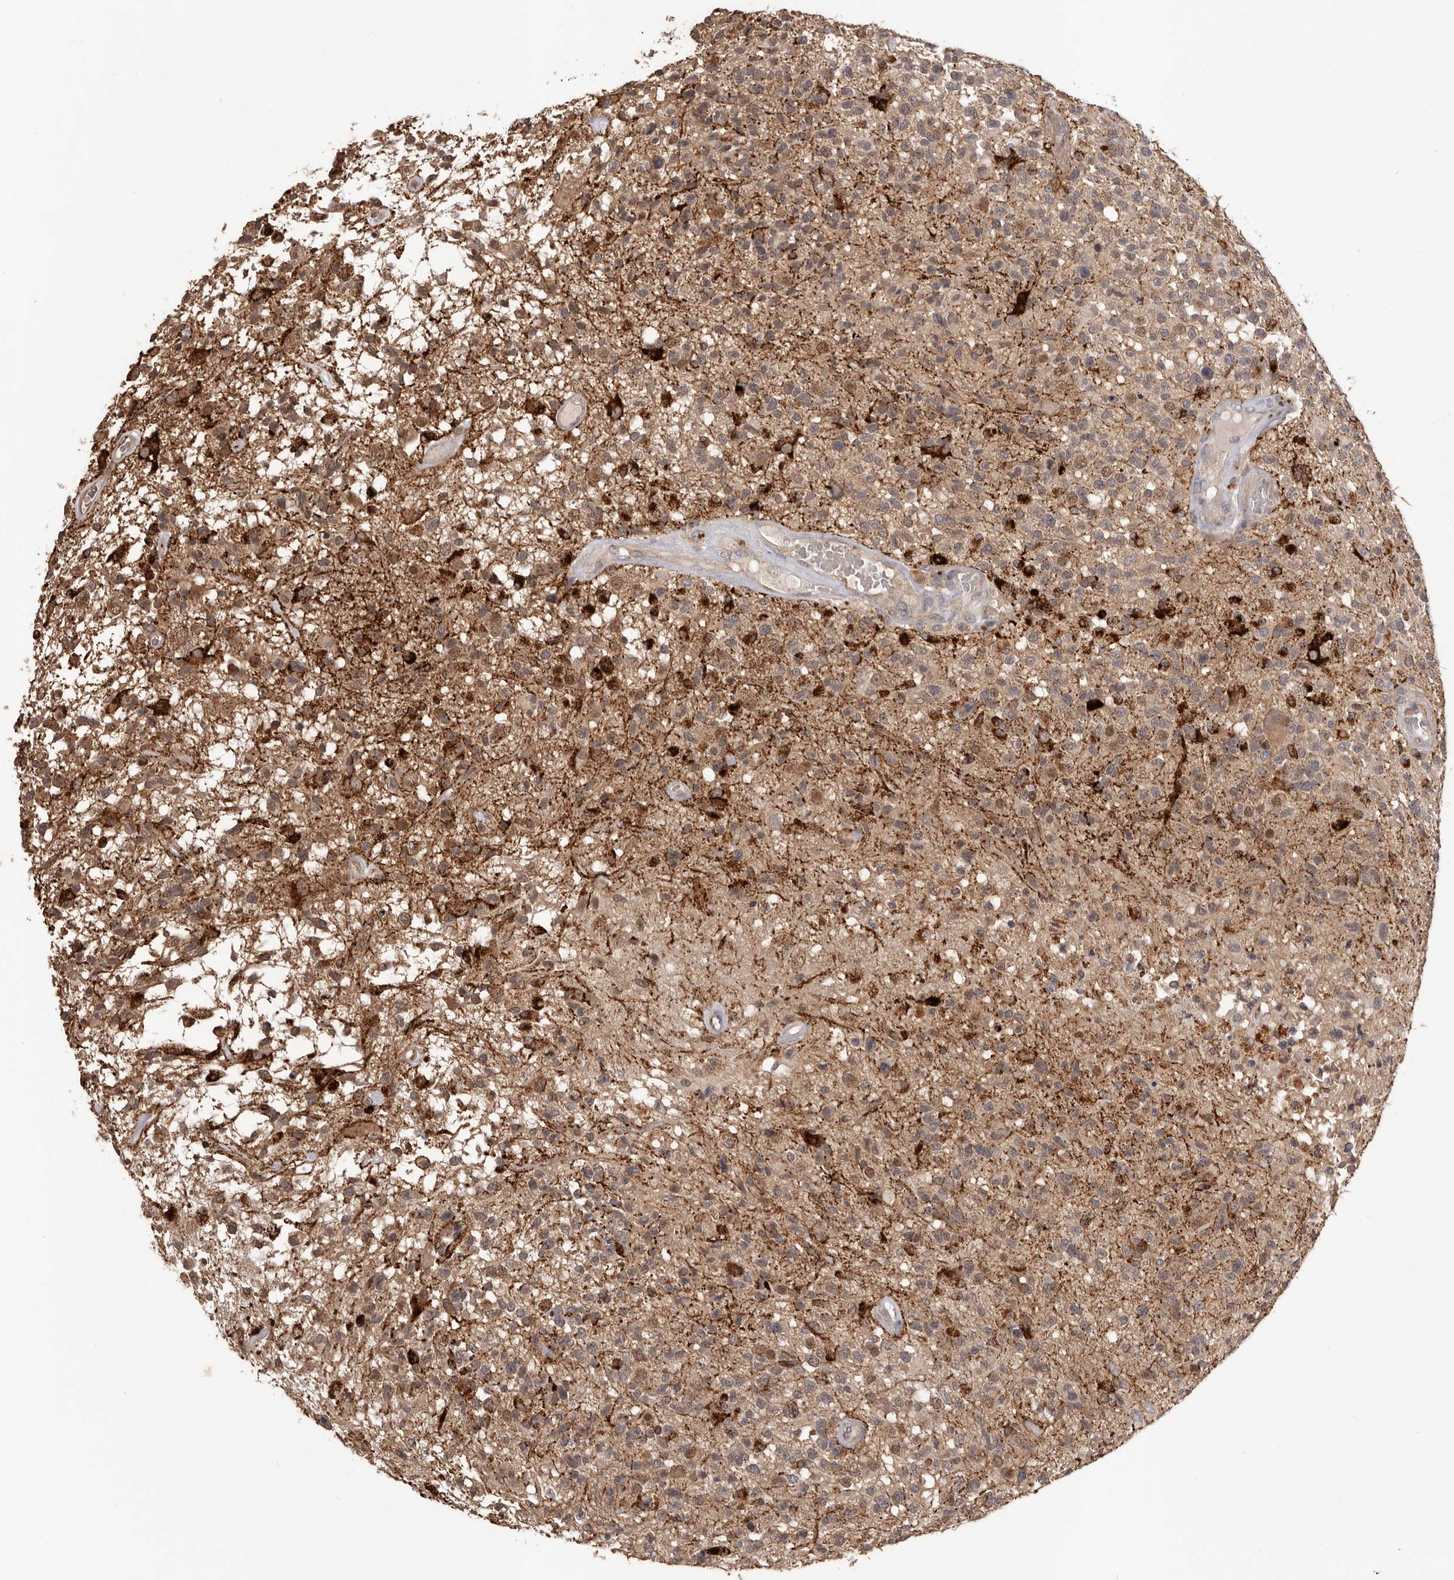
{"staining": {"intensity": "moderate", "quantity": ">75%", "location": "cytoplasmic/membranous"}, "tissue": "glioma", "cell_type": "Tumor cells", "image_type": "cancer", "snomed": [{"axis": "morphology", "description": "Glioma, malignant, High grade"}, {"axis": "morphology", "description": "Glioblastoma, NOS"}, {"axis": "topography", "description": "Brain"}], "caption": "Immunohistochemistry (DAB (3,3'-diaminobenzidine)) staining of glioma exhibits moderate cytoplasmic/membranous protein staining in approximately >75% of tumor cells.", "gene": "GLIPR2", "patient": {"sex": "male", "age": 60}}